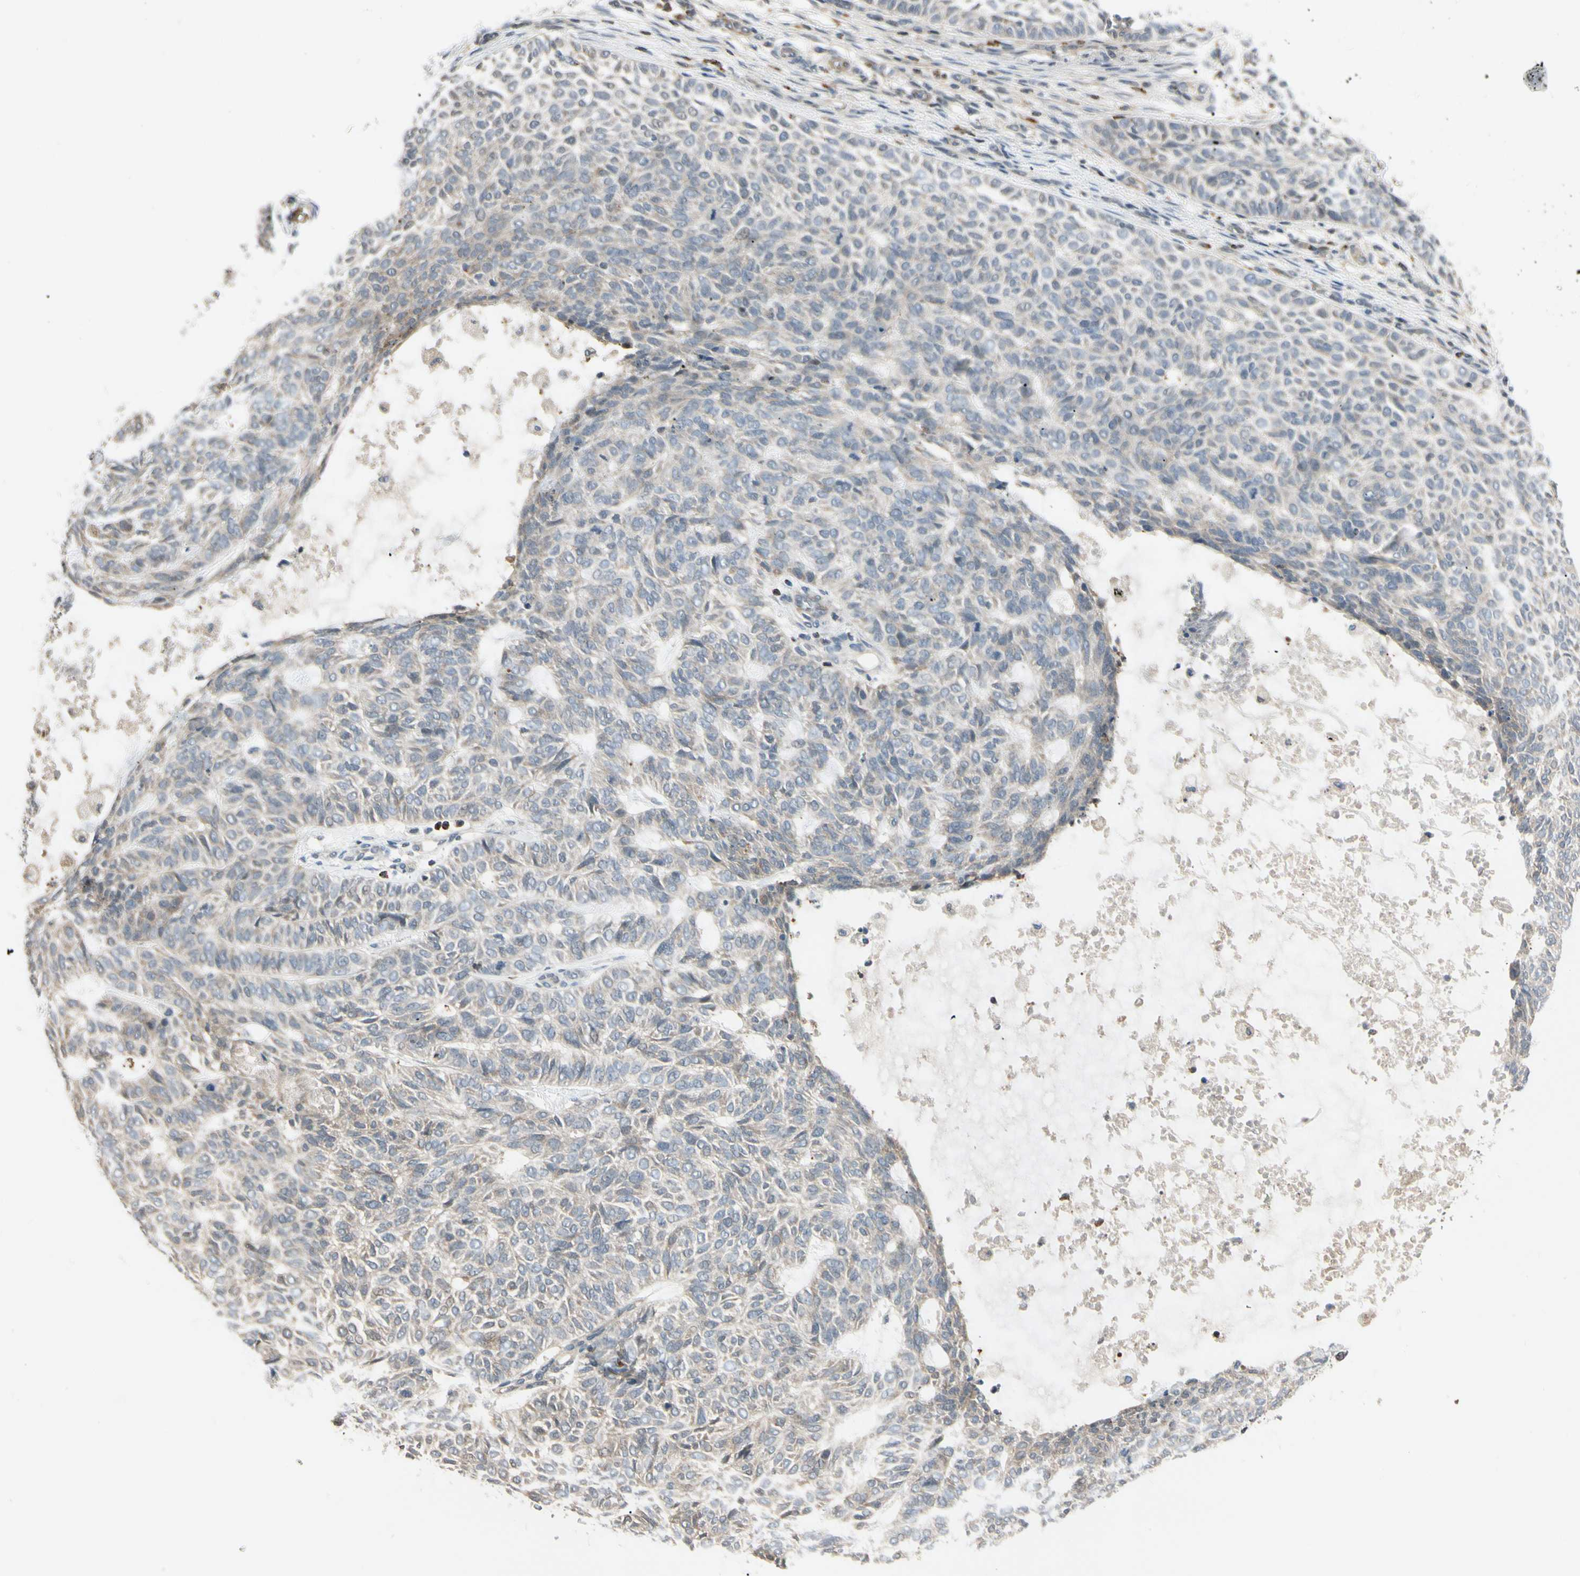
{"staining": {"intensity": "weak", "quantity": "<25%", "location": "cytoplasmic/membranous"}, "tissue": "skin cancer", "cell_type": "Tumor cells", "image_type": "cancer", "snomed": [{"axis": "morphology", "description": "Basal cell carcinoma"}, {"axis": "topography", "description": "Skin"}], "caption": "Skin basal cell carcinoma stained for a protein using immunohistochemistry (IHC) displays no staining tumor cells.", "gene": "EVC", "patient": {"sex": "male", "age": 87}}